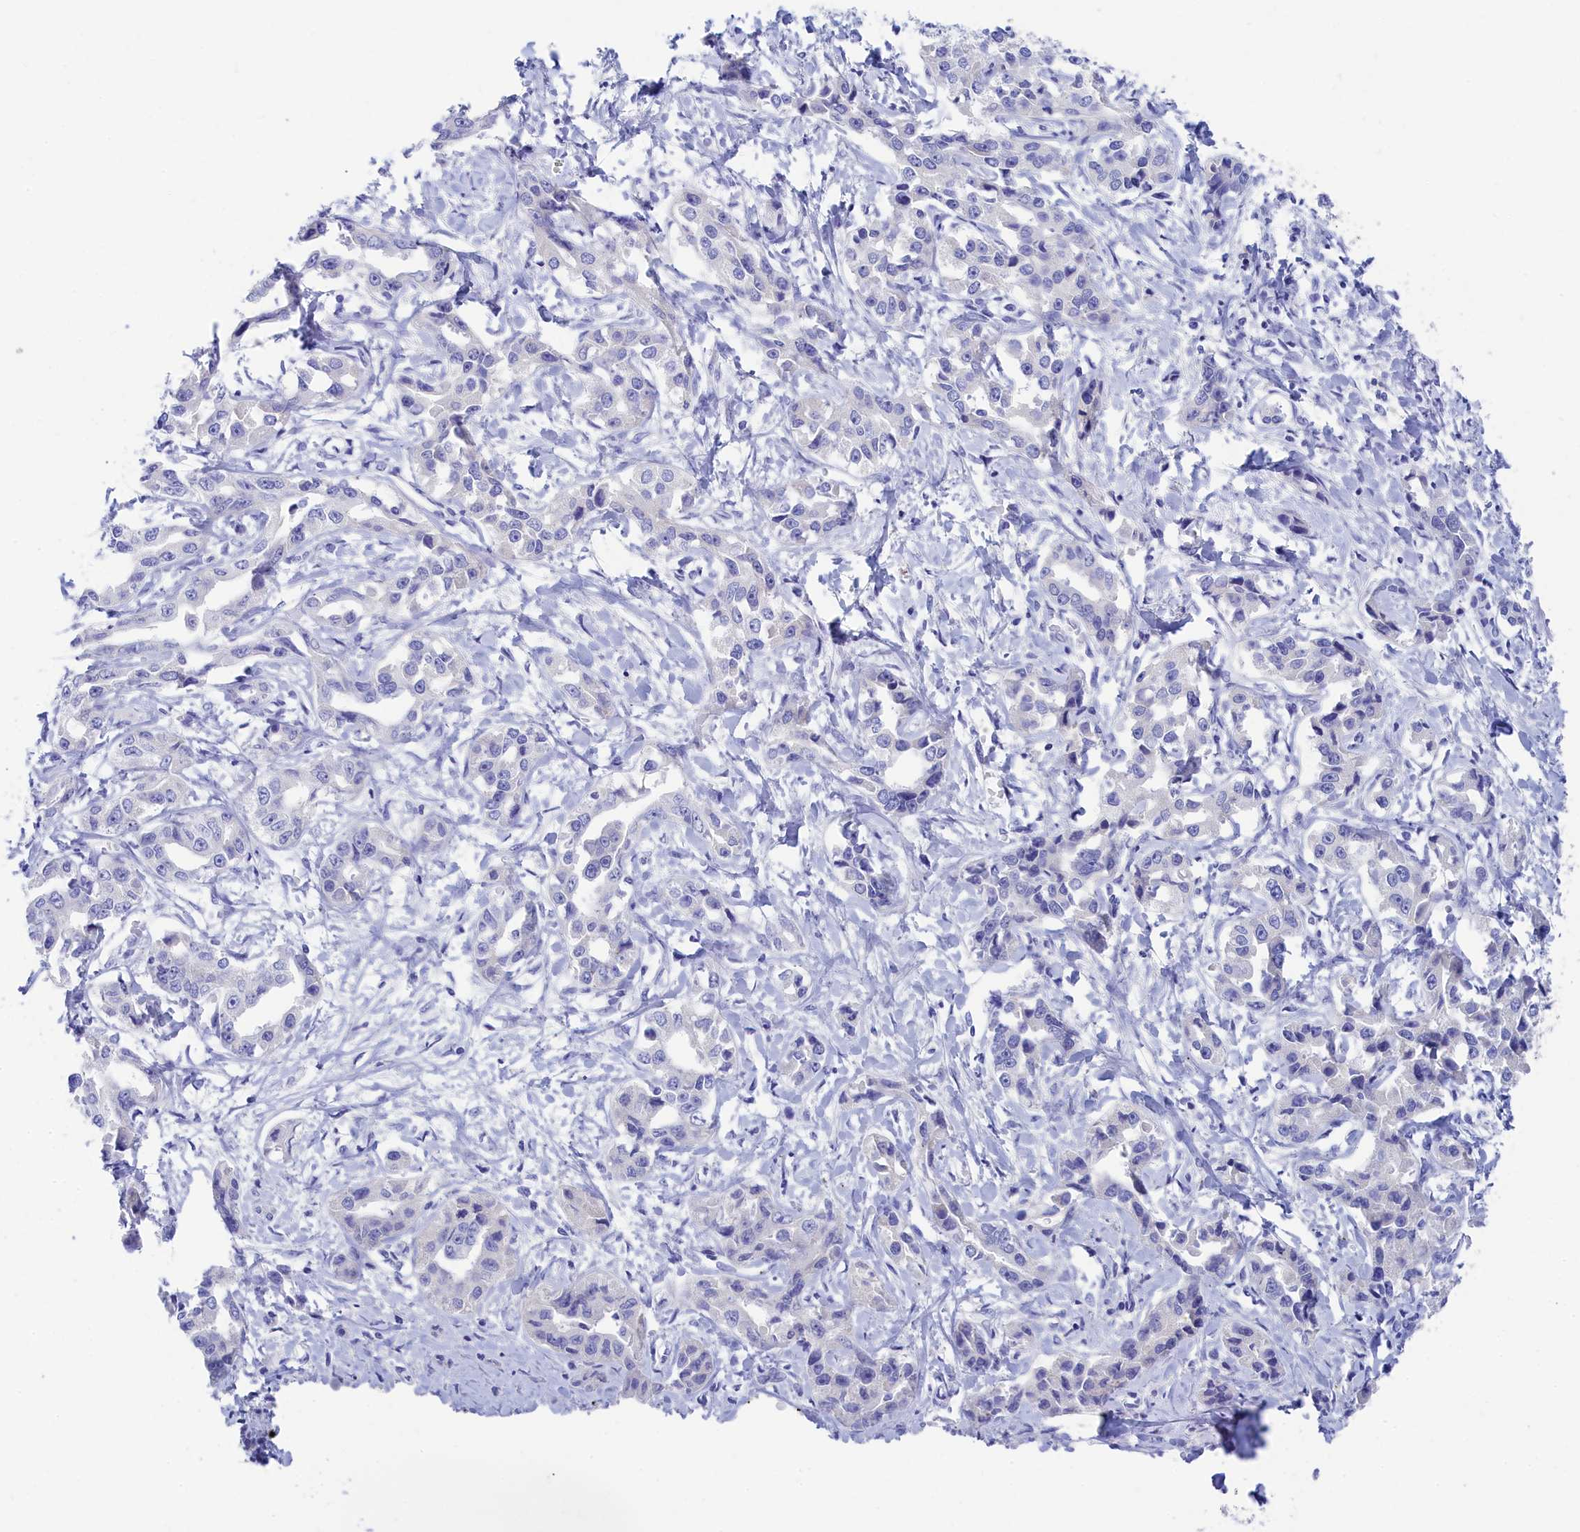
{"staining": {"intensity": "negative", "quantity": "none", "location": "none"}, "tissue": "liver cancer", "cell_type": "Tumor cells", "image_type": "cancer", "snomed": [{"axis": "morphology", "description": "Cholangiocarcinoma"}, {"axis": "topography", "description": "Liver"}], "caption": "Immunohistochemistry micrograph of neoplastic tissue: liver cholangiocarcinoma stained with DAB (3,3'-diaminobenzidine) reveals no significant protein staining in tumor cells.", "gene": "TRIM10", "patient": {"sex": "male", "age": 59}}